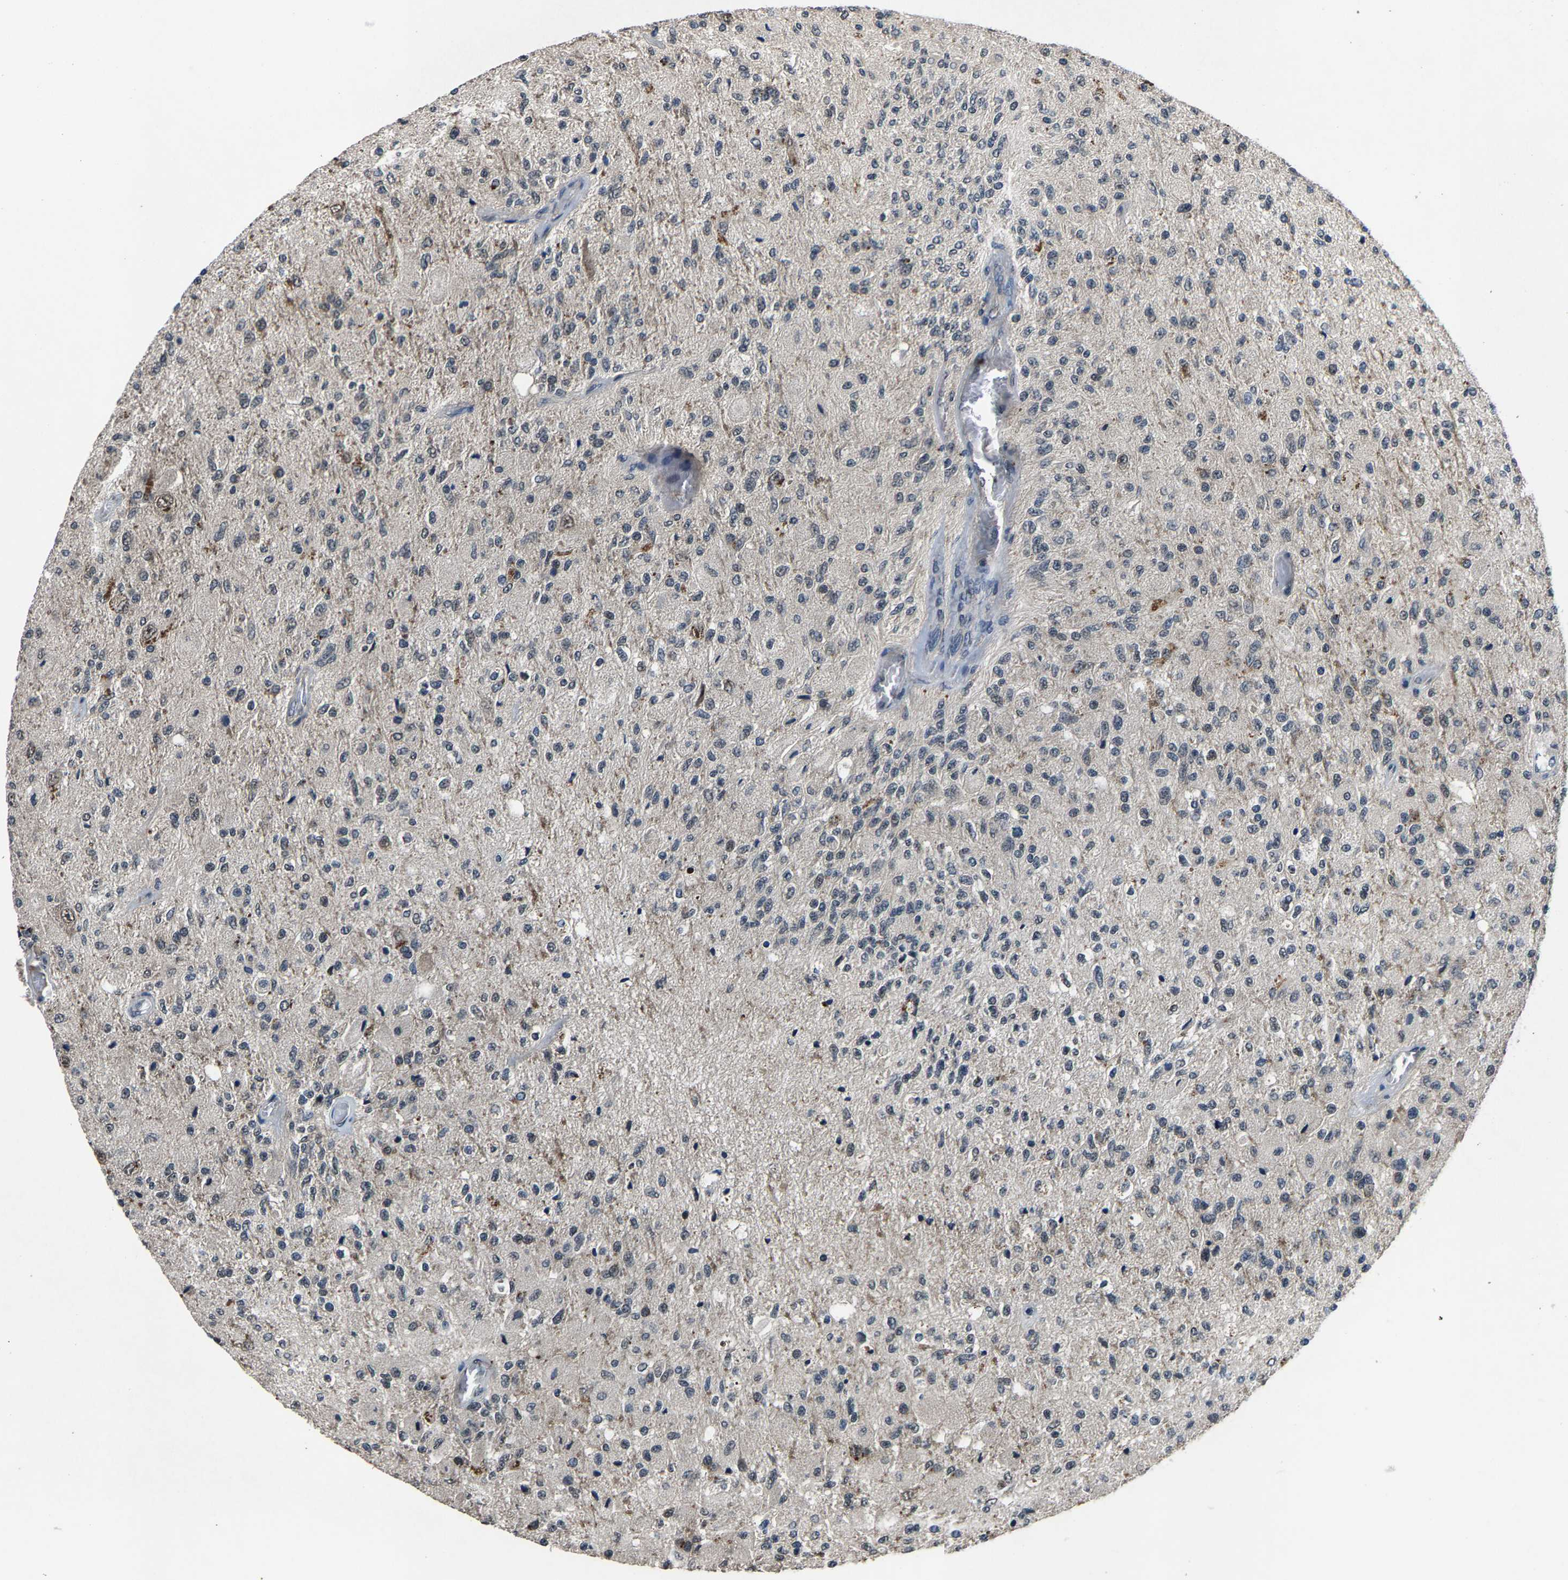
{"staining": {"intensity": "negative", "quantity": "none", "location": "none"}, "tissue": "glioma", "cell_type": "Tumor cells", "image_type": "cancer", "snomed": [{"axis": "morphology", "description": "Normal tissue, NOS"}, {"axis": "morphology", "description": "Glioma, malignant, High grade"}, {"axis": "topography", "description": "Cerebral cortex"}], "caption": "This photomicrograph is of glioma stained with immunohistochemistry to label a protein in brown with the nuclei are counter-stained blue. There is no expression in tumor cells. (Stains: DAB (3,3'-diaminobenzidine) immunohistochemistry with hematoxylin counter stain, Microscopy: brightfield microscopy at high magnification).", "gene": "HUWE1", "patient": {"sex": "male", "age": 77}}